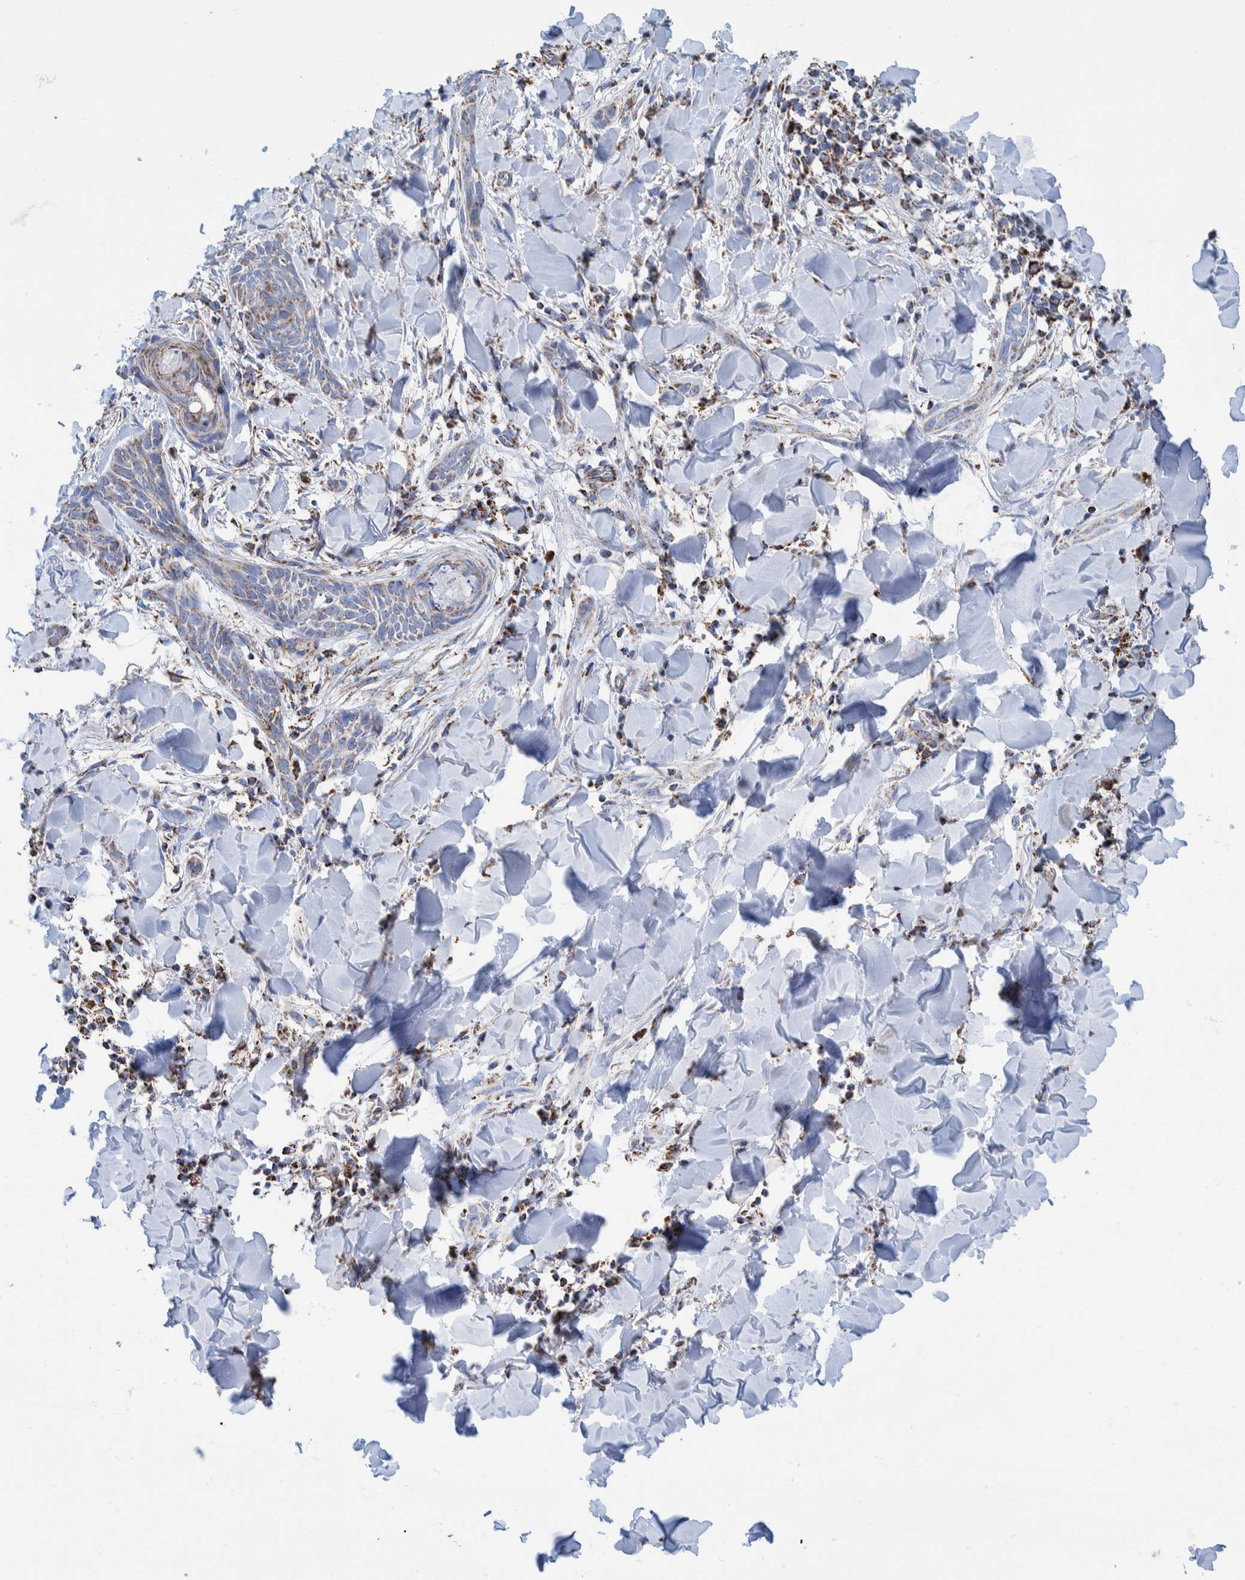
{"staining": {"intensity": "weak", "quantity": "<25%", "location": "cytoplasmic/membranous"}, "tissue": "skin cancer", "cell_type": "Tumor cells", "image_type": "cancer", "snomed": [{"axis": "morphology", "description": "Basal cell carcinoma"}, {"axis": "topography", "description": "Skin"}], "caption": "Skin cancer was stained to show a protein in brown. There is no significant expression in tumor cells.", "gene": "DECR1", "patient": {"sex": "female", "age": 59}}